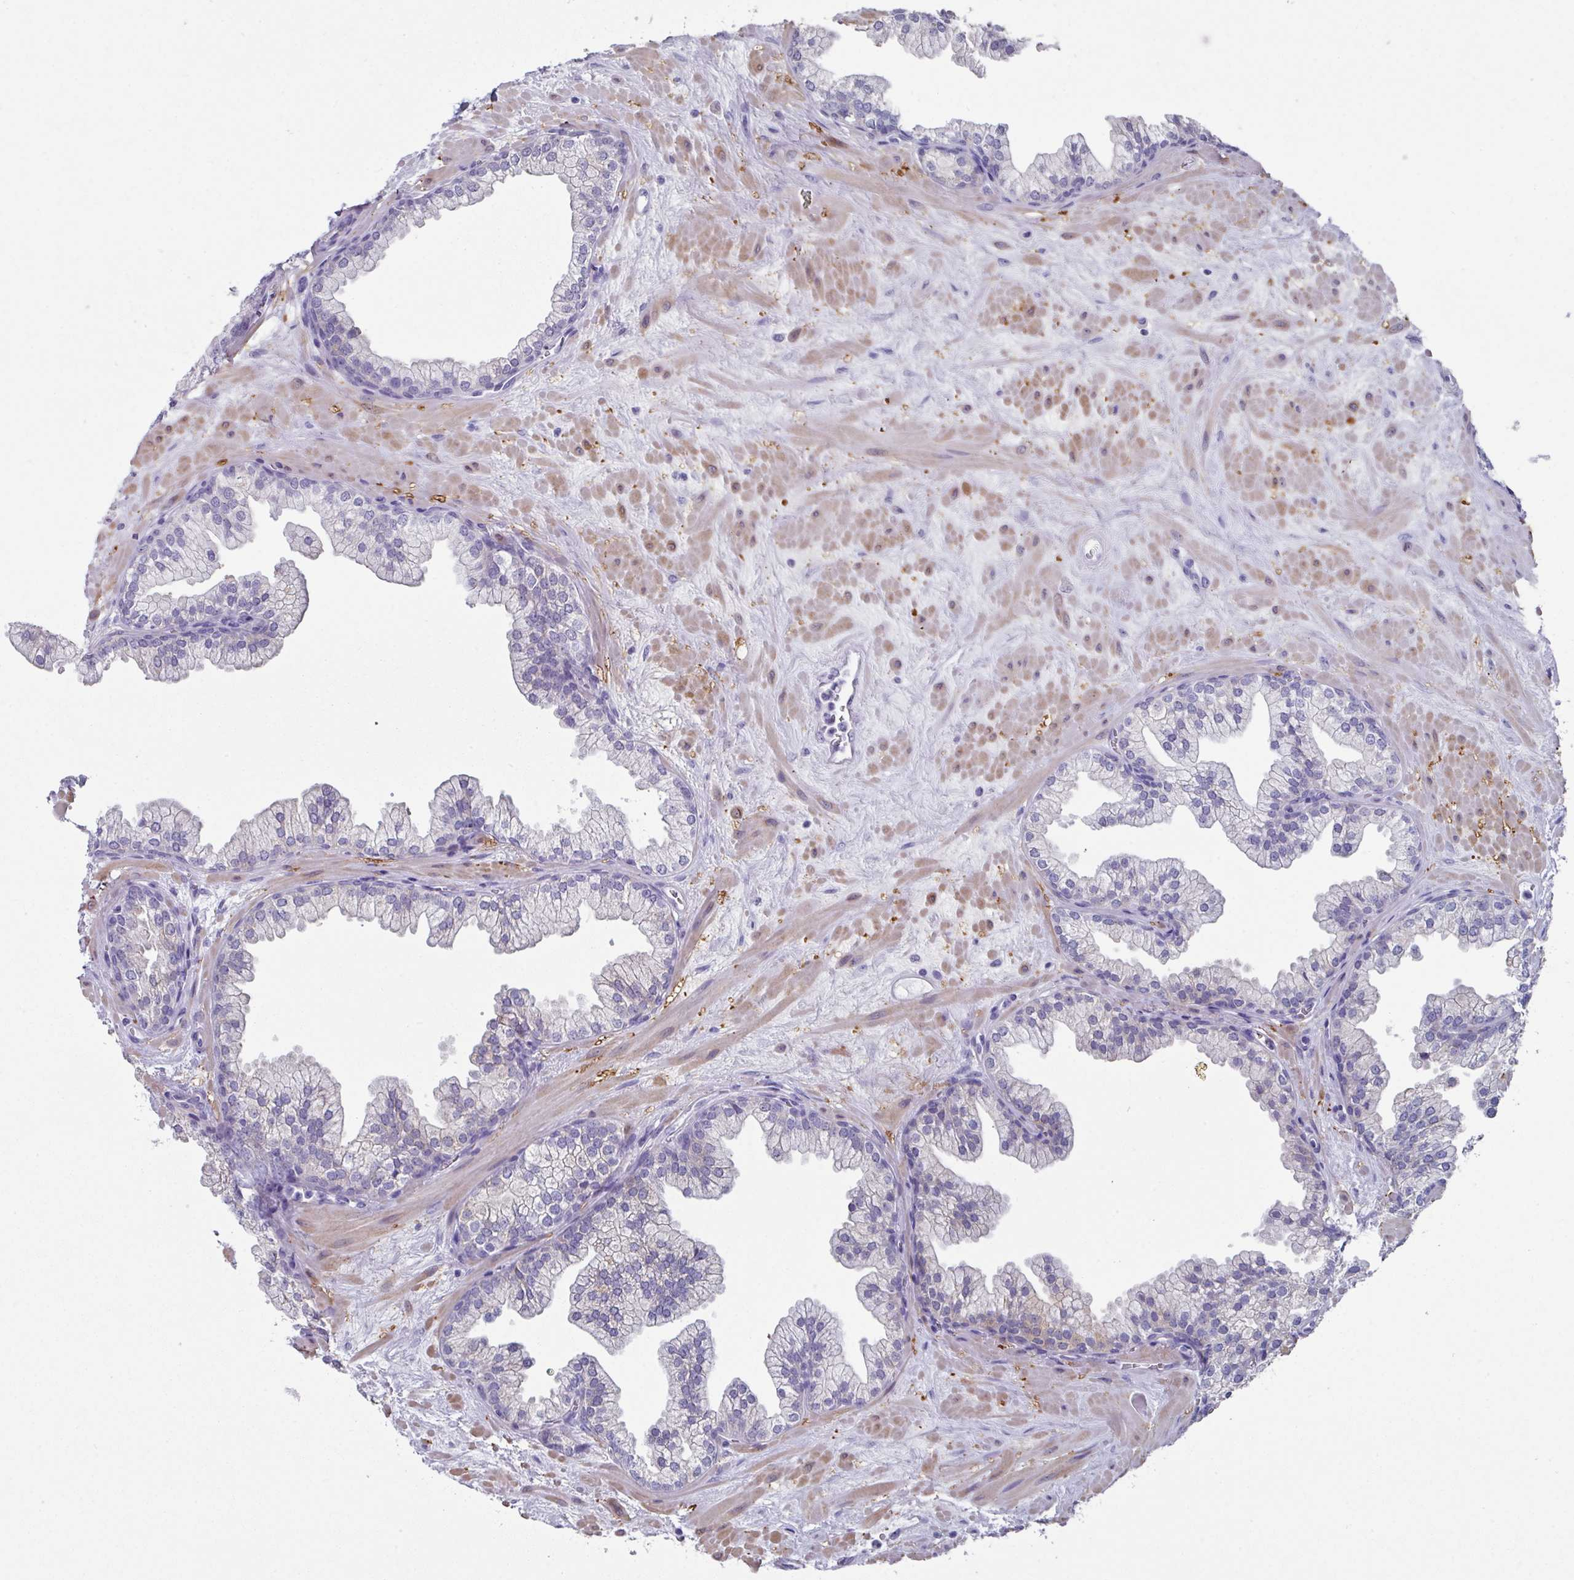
{"staining": {"intensity": "weak", "quantity": "<25%", "location": "cytoplasmic/membranous"}, "tissue": "prostate", "cell_type": "Glandular cells", "image_type": "normal", "snomed": [{"axis": "morphology", "description": "Normal tissue, NOS"}, {"axis": "topography", "description": "Prostate"}, {"axis": "topography", "description": "Peripheral nerve tissue"}], "caption": "IHC of normal human prostate demonstrates no positivity in glandular cells. The staining was performed using DAB (3,3'-diaminobenzidine) to visualize the protein expression in brown, while the nuclei were stained in blue with hematoxylin (Magnification: 20x).", "gene": "PEX10", "patient": {"sex": "male", "age": 61}}